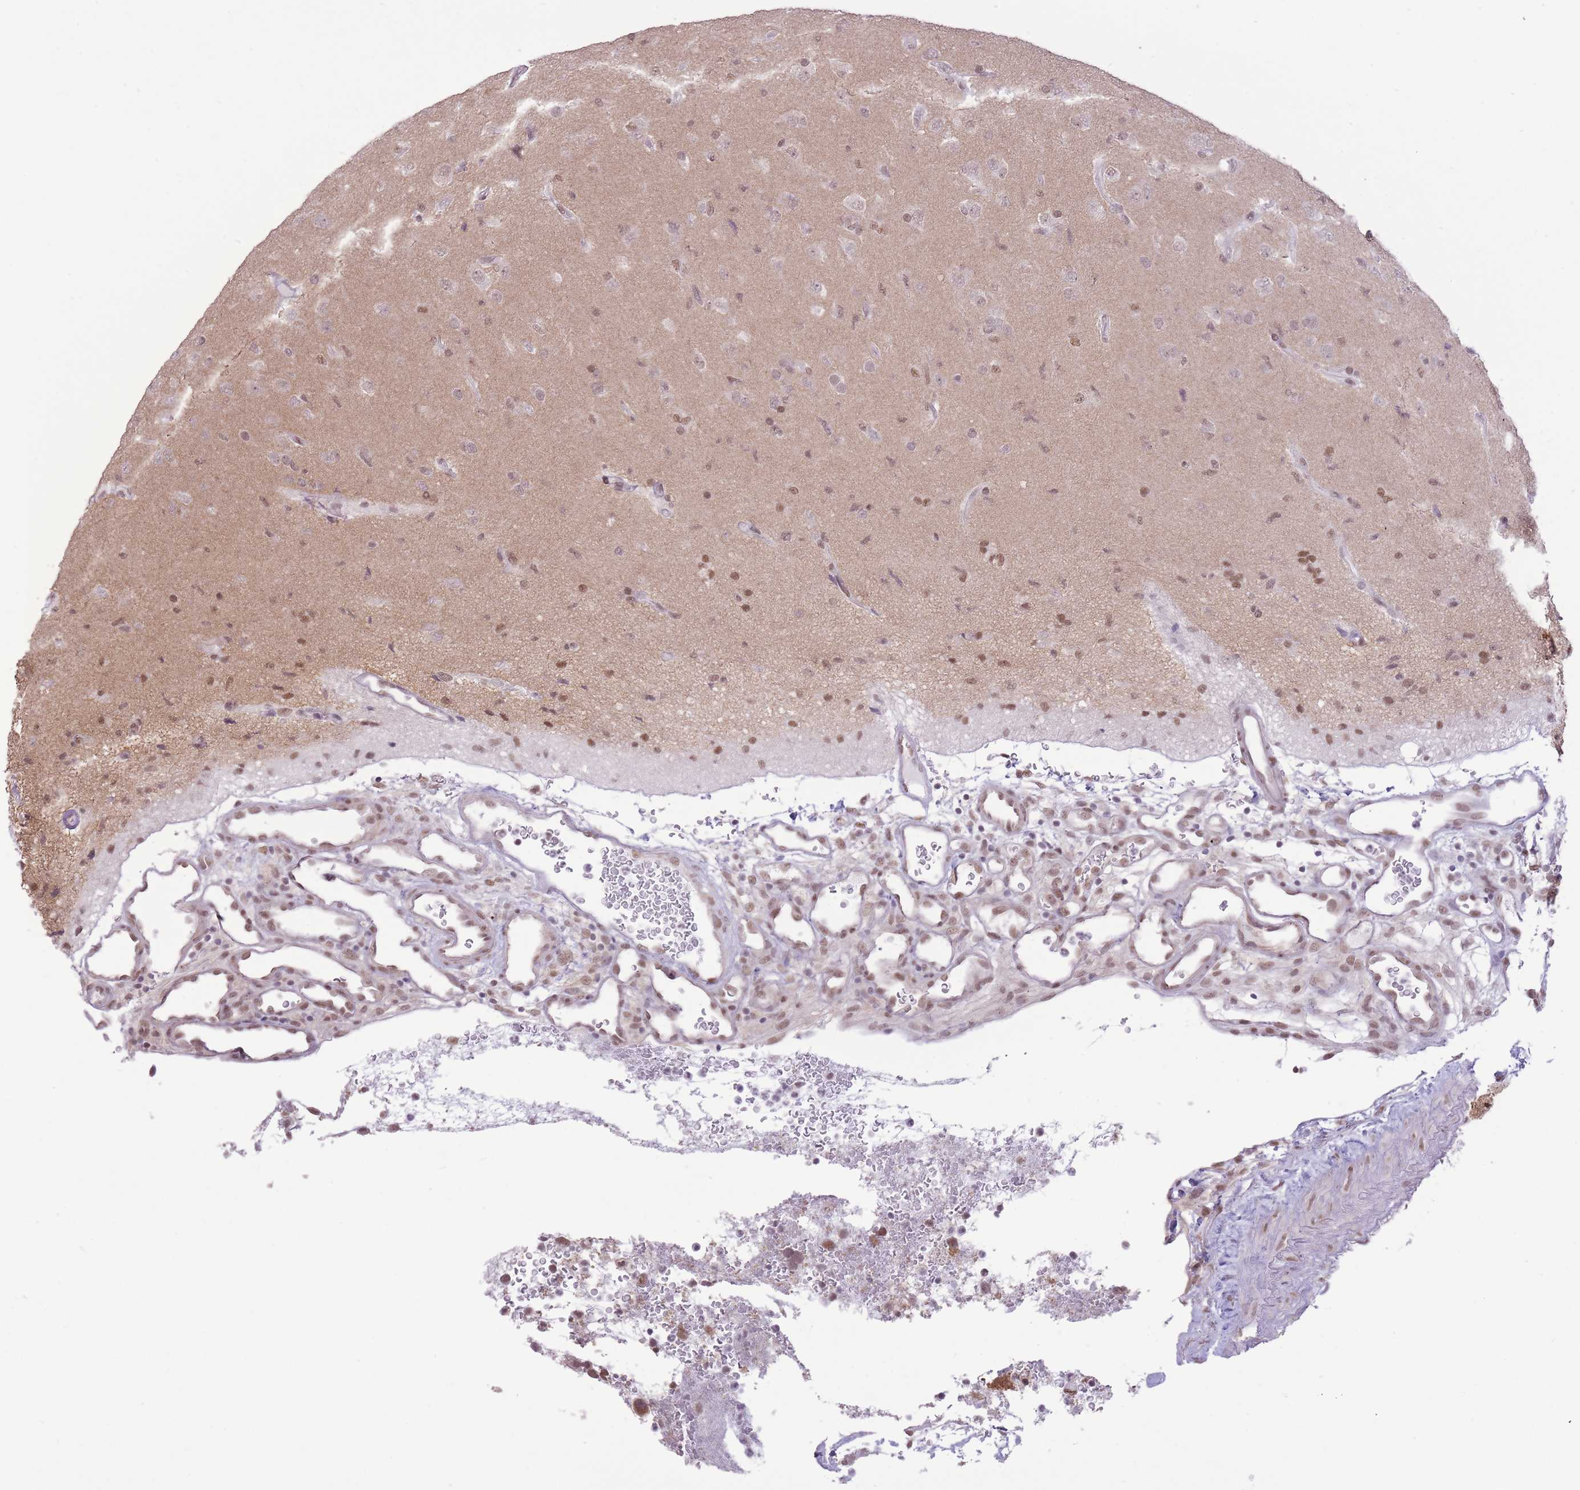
{"staining": {"intensity": "moderate", "quantity": ">75%", "location": "nuclear"}, "tissue": "glioma", "cell_type": "Tumor cells", "image_type": "cancer", "snomed": [{"axis": "morphology", "description": "Glioma, malignant, High grade"}, {"axis": "topography", "description": "Brain"}], "caption": "Immunohistochemical staining of malignant glioma (high-grade) displays medium levels of moderate nuclear protein staining in approximately >75% of tumor cells.", "gene": "ZBED5", "patient": {"sex": "male", "age": 77}}